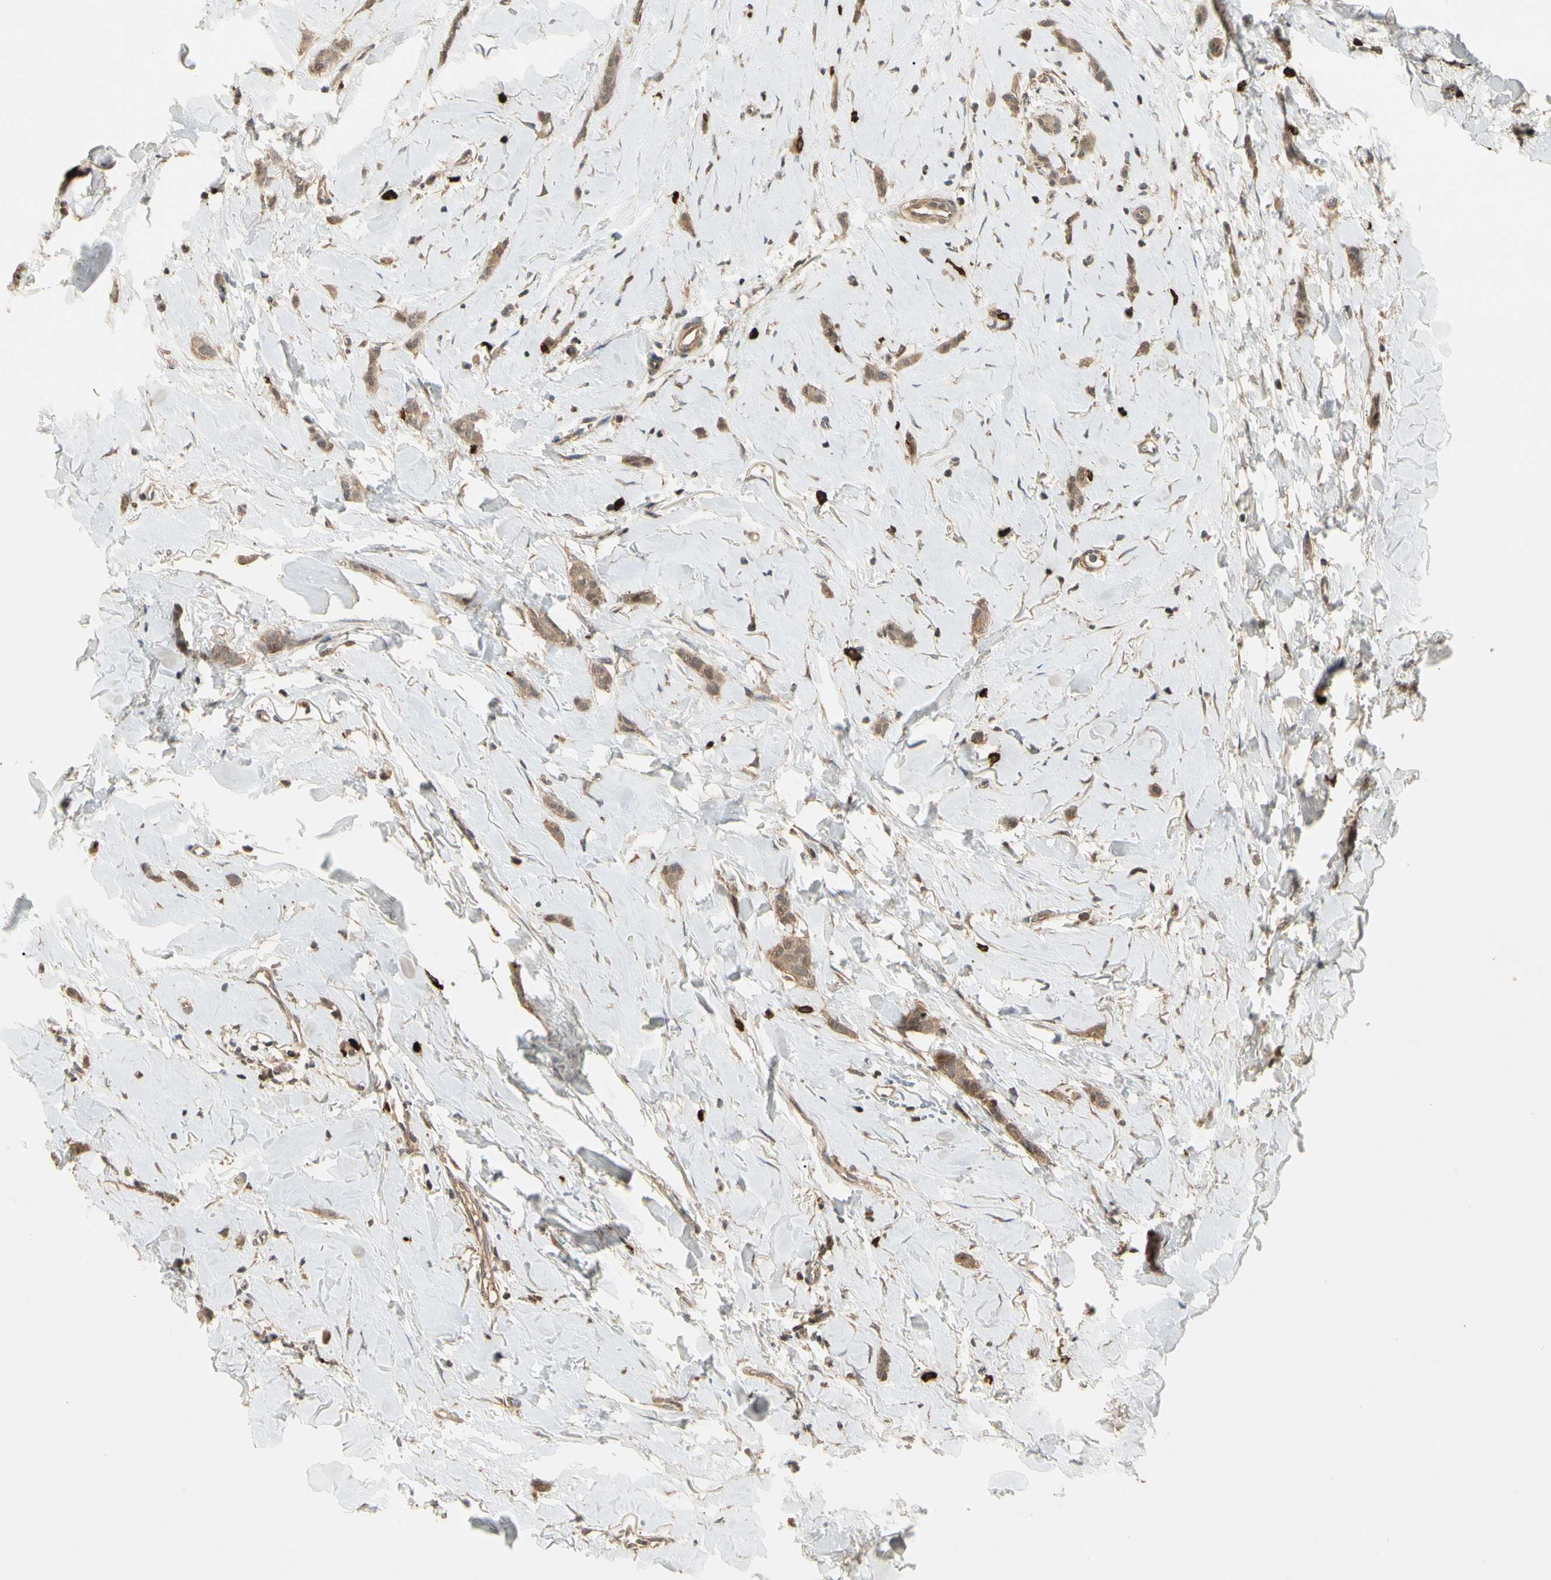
{"staining": {"intensity": "weak", "quantity": ">75%", "location": "cytoplasmic/membranous"}, "tissue": "breast cancer", "cell_type": "Tumor cells", "image_type": "cancer", "snomed": [{"axis": "morphology", "description": "Lobular carcinoma"}, {"axis": "topography", "description": "Skin"}, {"axis": "topography", "description": "Breast"}], "caption": "IHC of human breast cancer displays low levels of weak cytoplasmic/membranous expression in about >75% of tumor cells.", "gene": "ATG4C", "patient": {"sex": "female", "age": 46}}